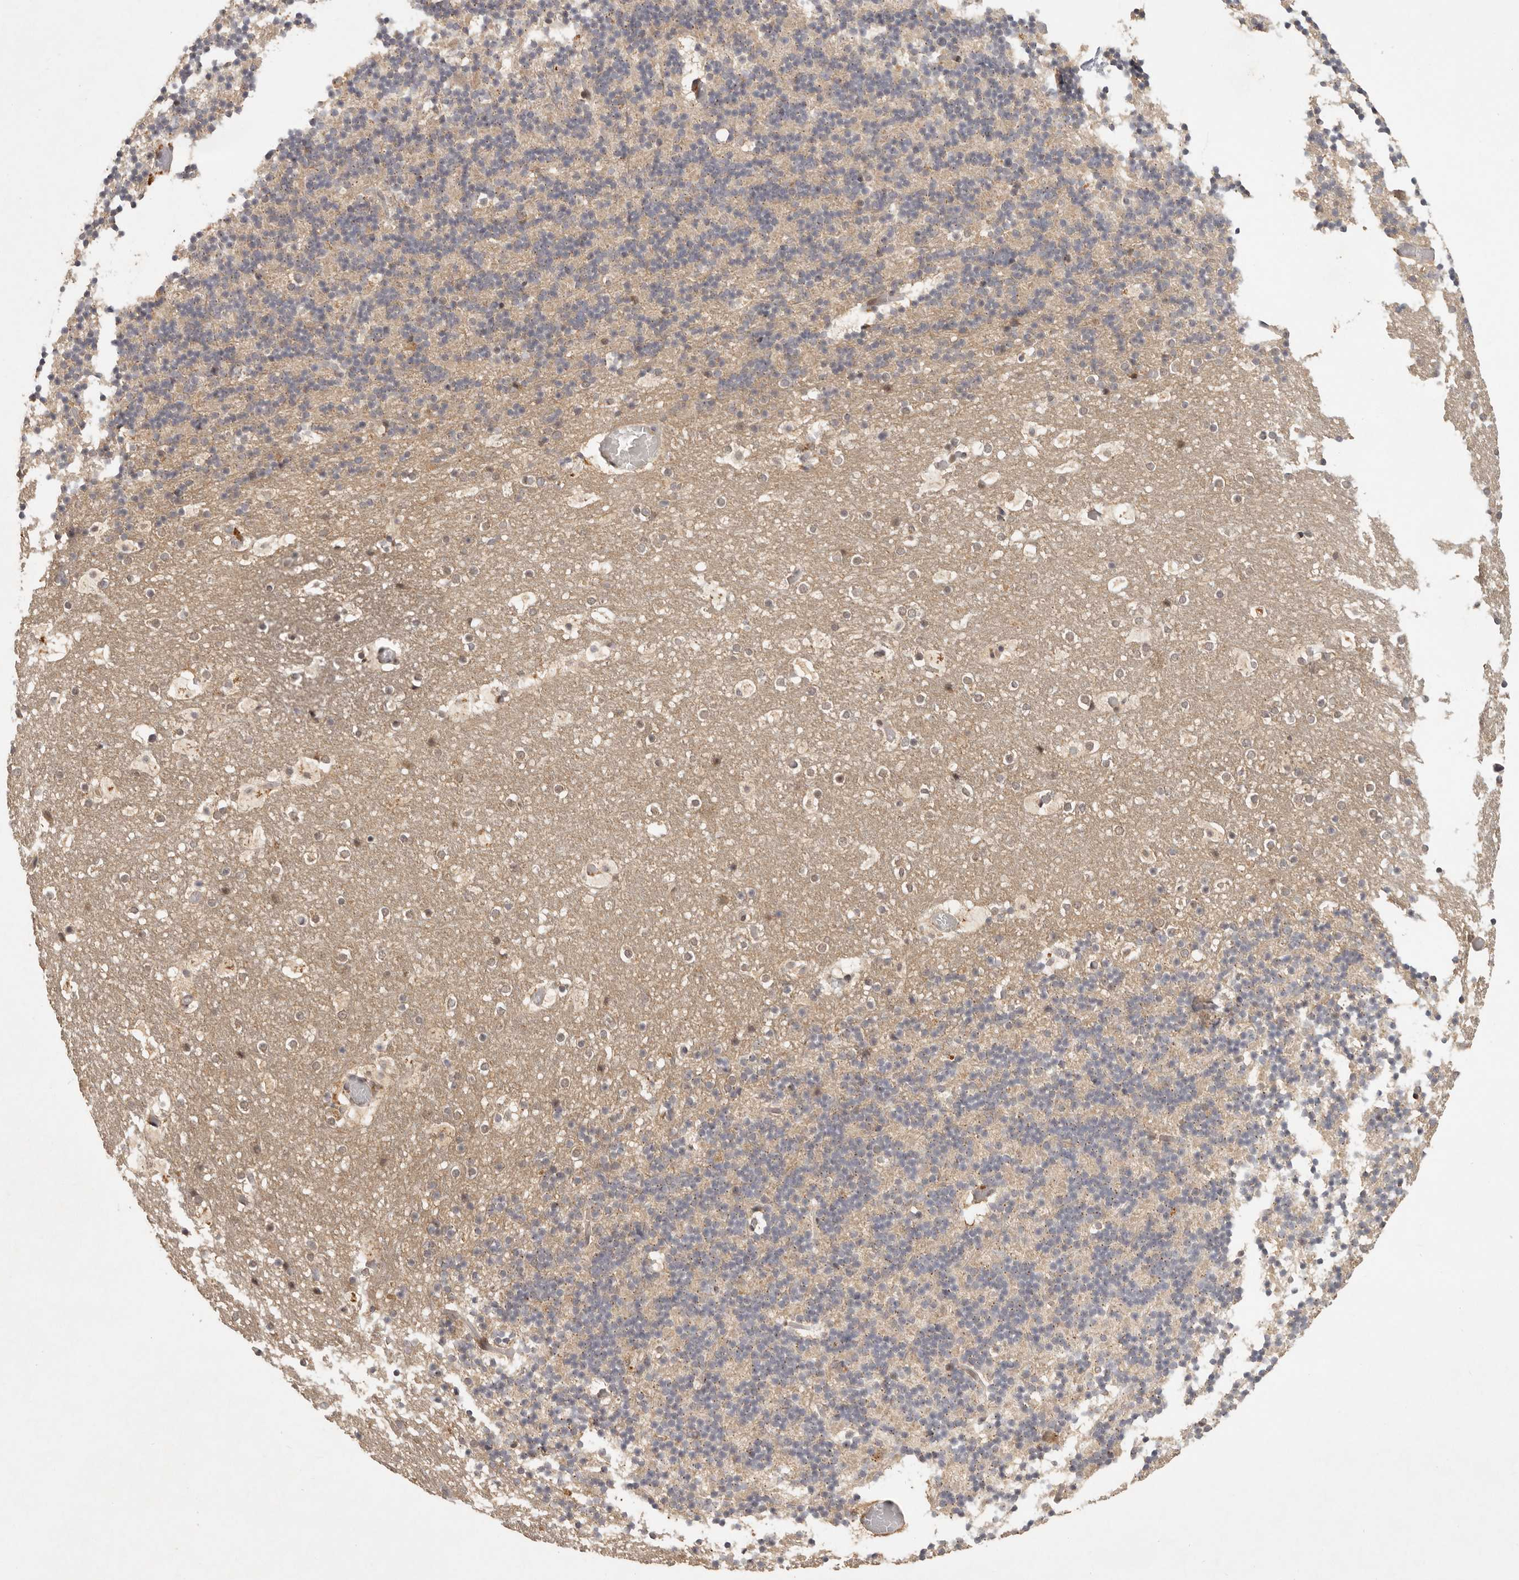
{"staining": {"intensity": "weak", "quantity": "25%-75%", "location": "cytoplasmic/membranous"}, "tissue": "cerebellum", "cell_type": "Cells in granular layer", "image_type": "normal", "snomed": [{"axis": "morphology", "description": "Normal tissue, NOS"}, {"axis": "topography", "description": "Cerebellum"}], "caption": "Weak cytoplasmic/membranous staining is identified in approximately 25%-75% of cells in granular layer in unremarkable cerebellum. The staining was performed using DAB (3,3'-diaminobenzidine) to visualize the protein expression in brown, while the nuclei were stained in blue with hematoxylin (Magnification: 20x).", "gene": "LRRC75A", "patient": {"sex": "male", "age": 57}}